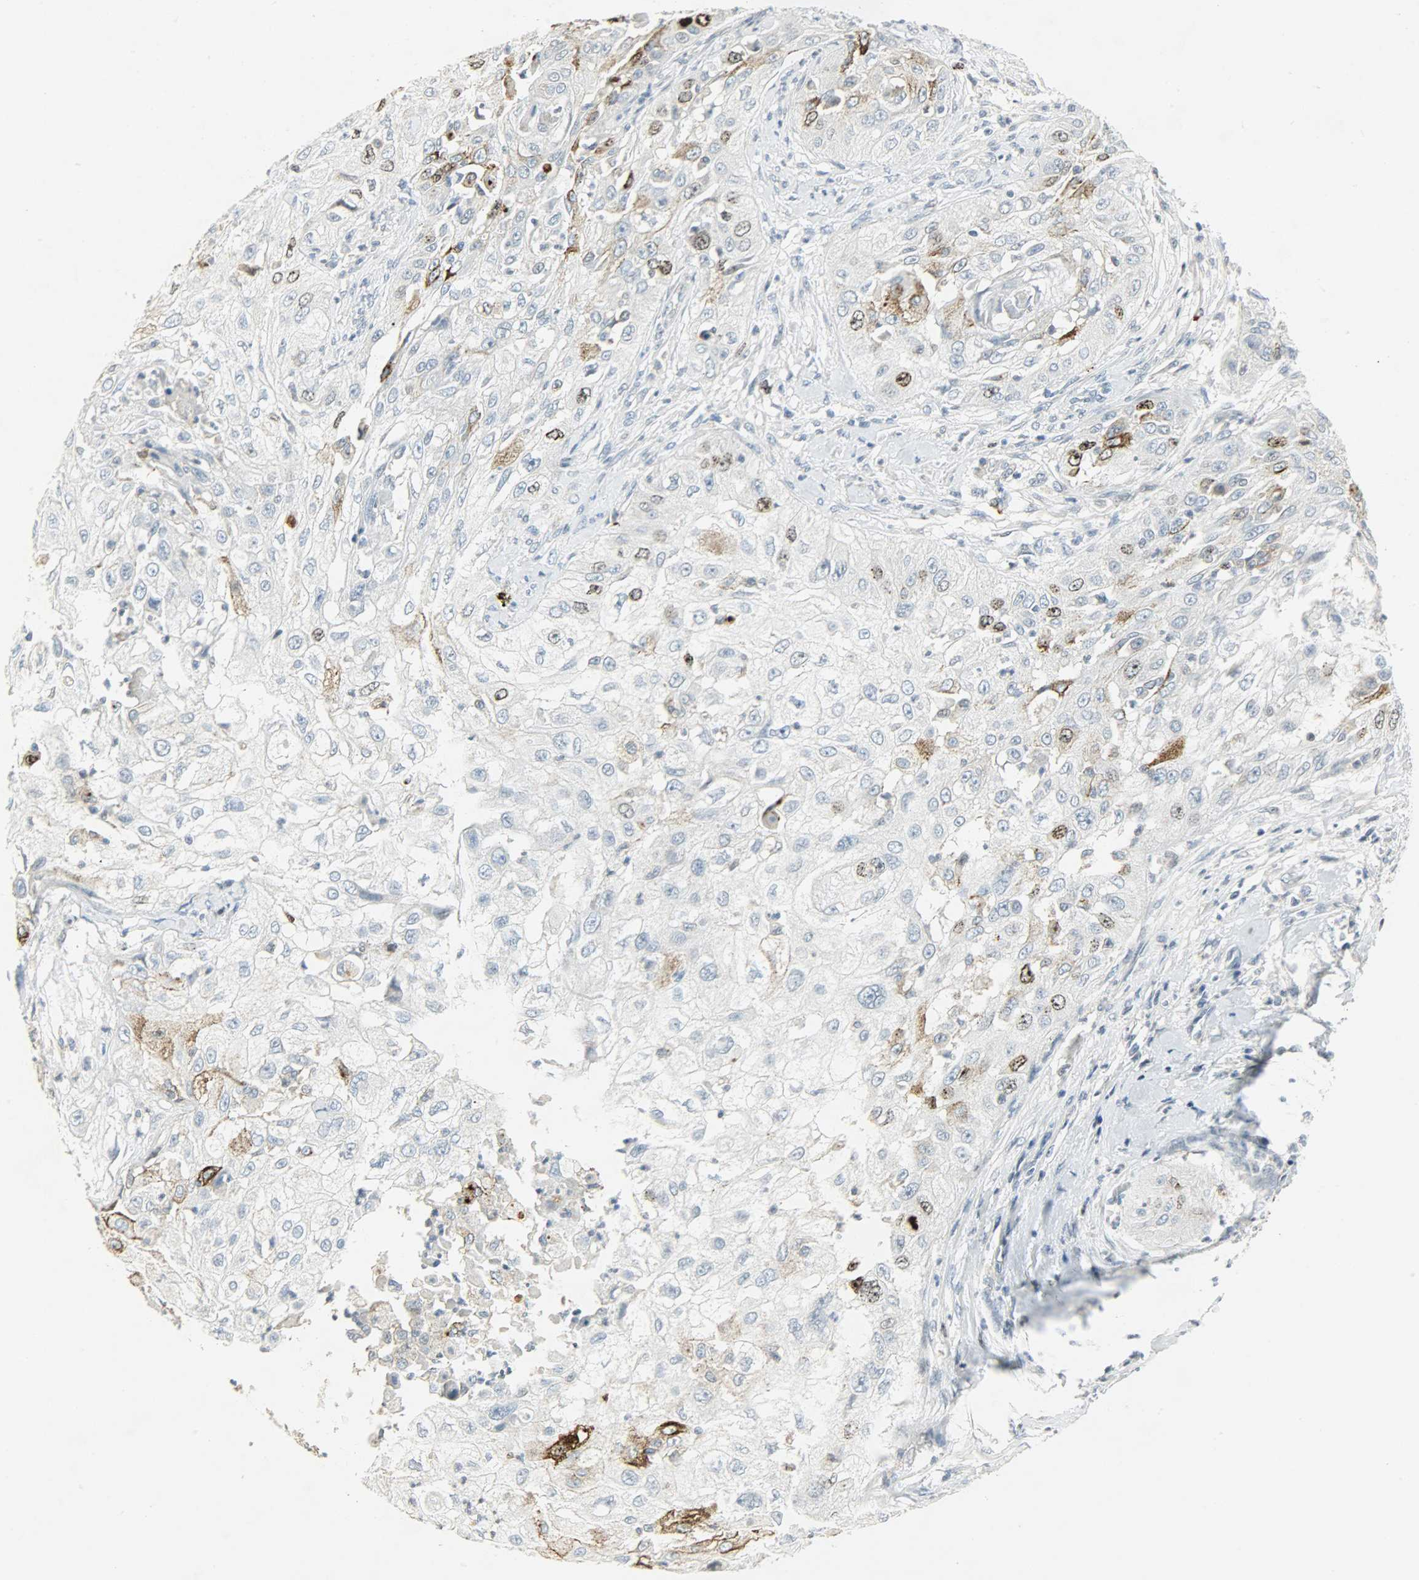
{"staining": {"intensity": "strong", "quantity": "25%-75%", "location": "nuclear"}, "tissue": "cervical cancer", "cell_type": "Tumor cells", "image_type": "cancer", "snomed": [{"axis": "morphology", "description": "Squamous cell carcinoma, NOS"}, {"axis": "topography", "description": "Cervix"}], "caption": "About 25%-75% of tumor cells in human squamous cell carcinoma (cervical) reveal strong nuclear protein positivity as visualized by brown immunohistochemical staining.", "gene": "AURKB", "patient": {"sex": "female", "age": 64}}